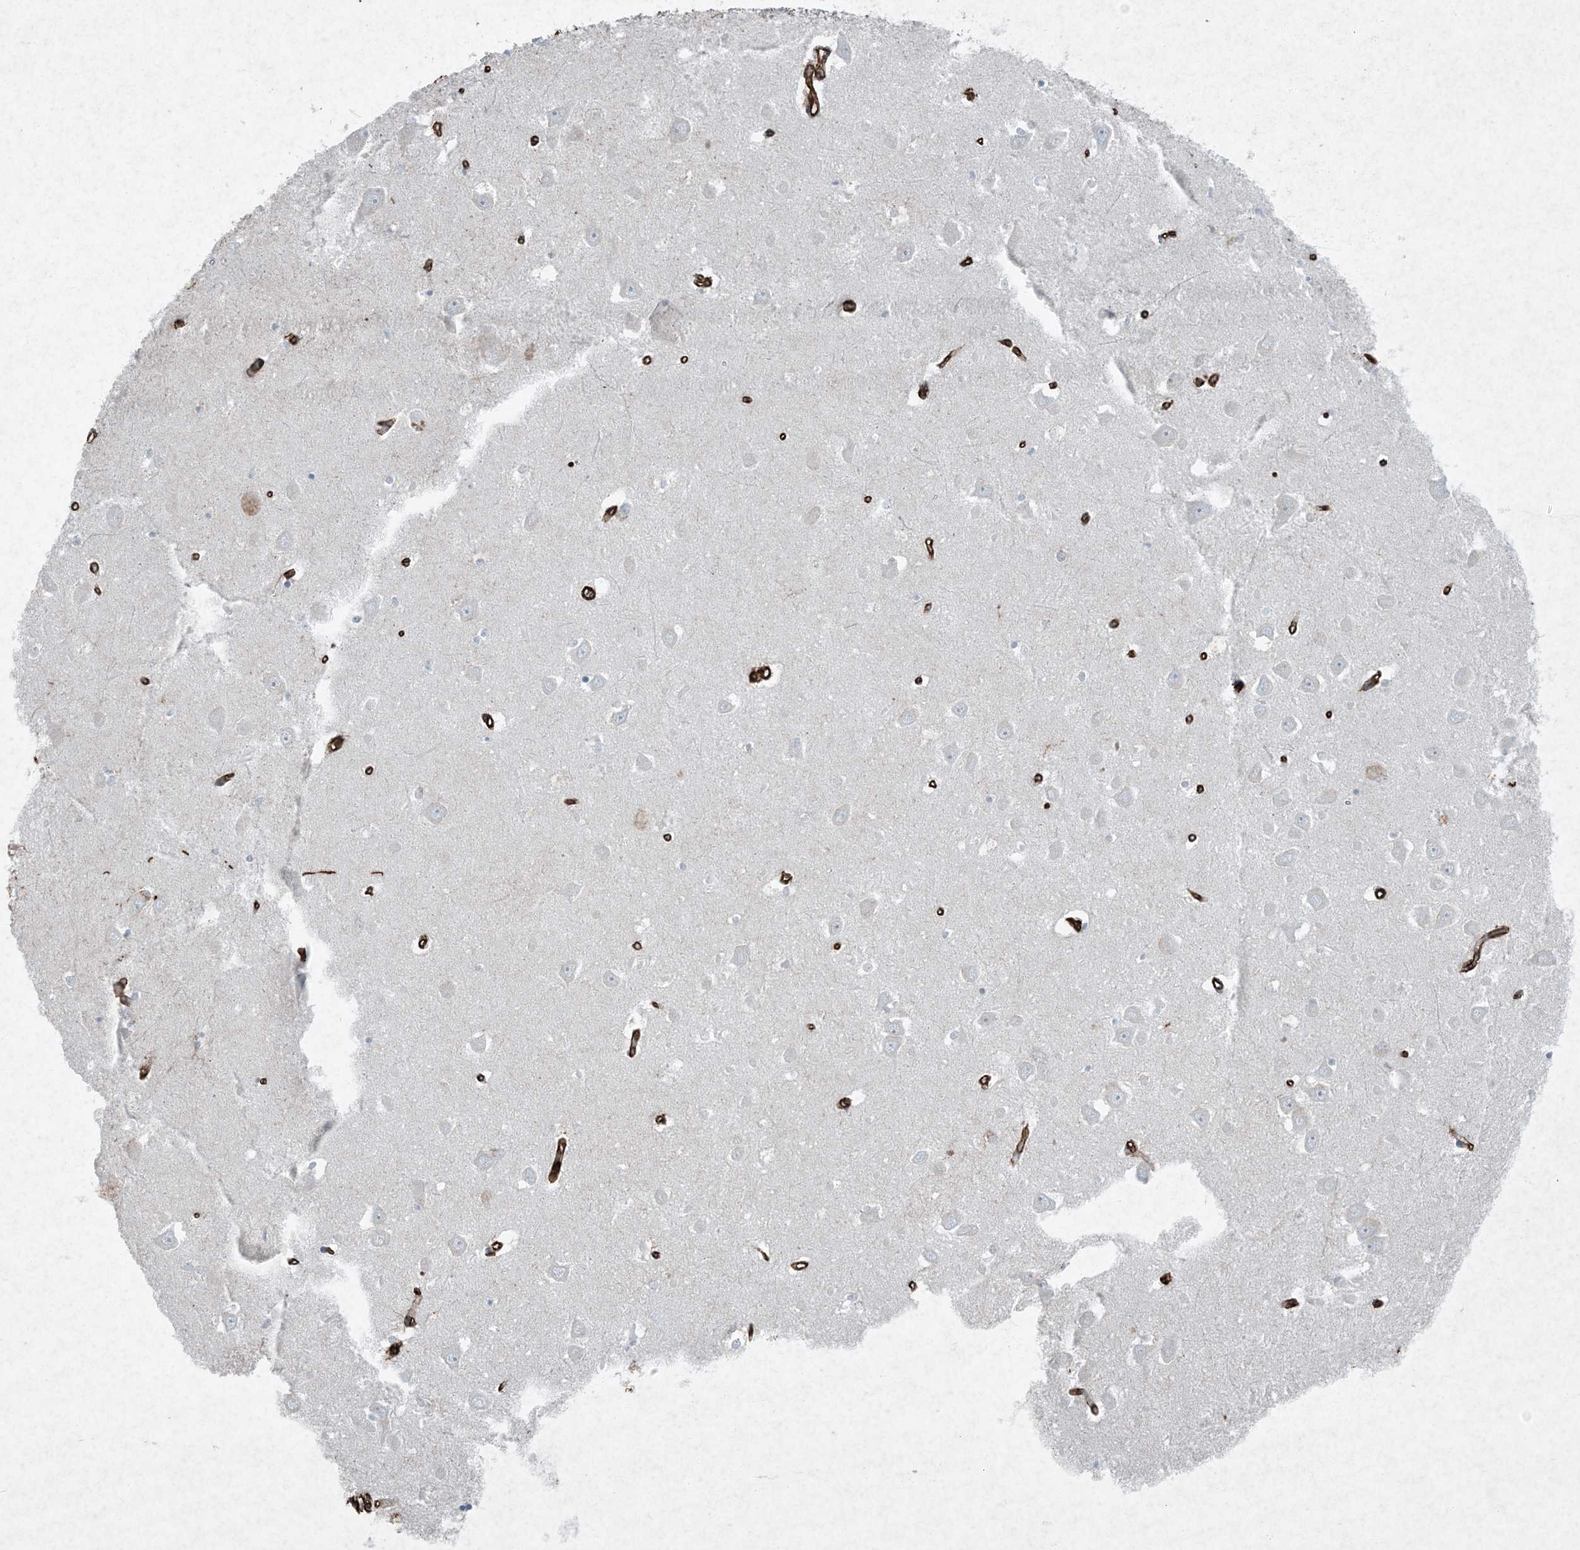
{"staining": {"intensity": "negative", "quantity": "none", "location": "none"}, "tissue": "hippocampus", "cell_type": "Glial cells", "image_type": "normal", "snomed": [{"axis": "morphology", "description": "Normal tissue, NOS"}, {"axis": "topography", "description": "Hippocampus"}], "caption": "Hippocampus was stained to show a protein in brown. There is no significant expression in glial cells. Brightfield microscopy of immunohistochemistry (IHC) stained with DAB (brown) and hematoxylin (blue), captured at high magnification.", "gene": "RYK", "patient": {"sex": "male", "age": 70}}